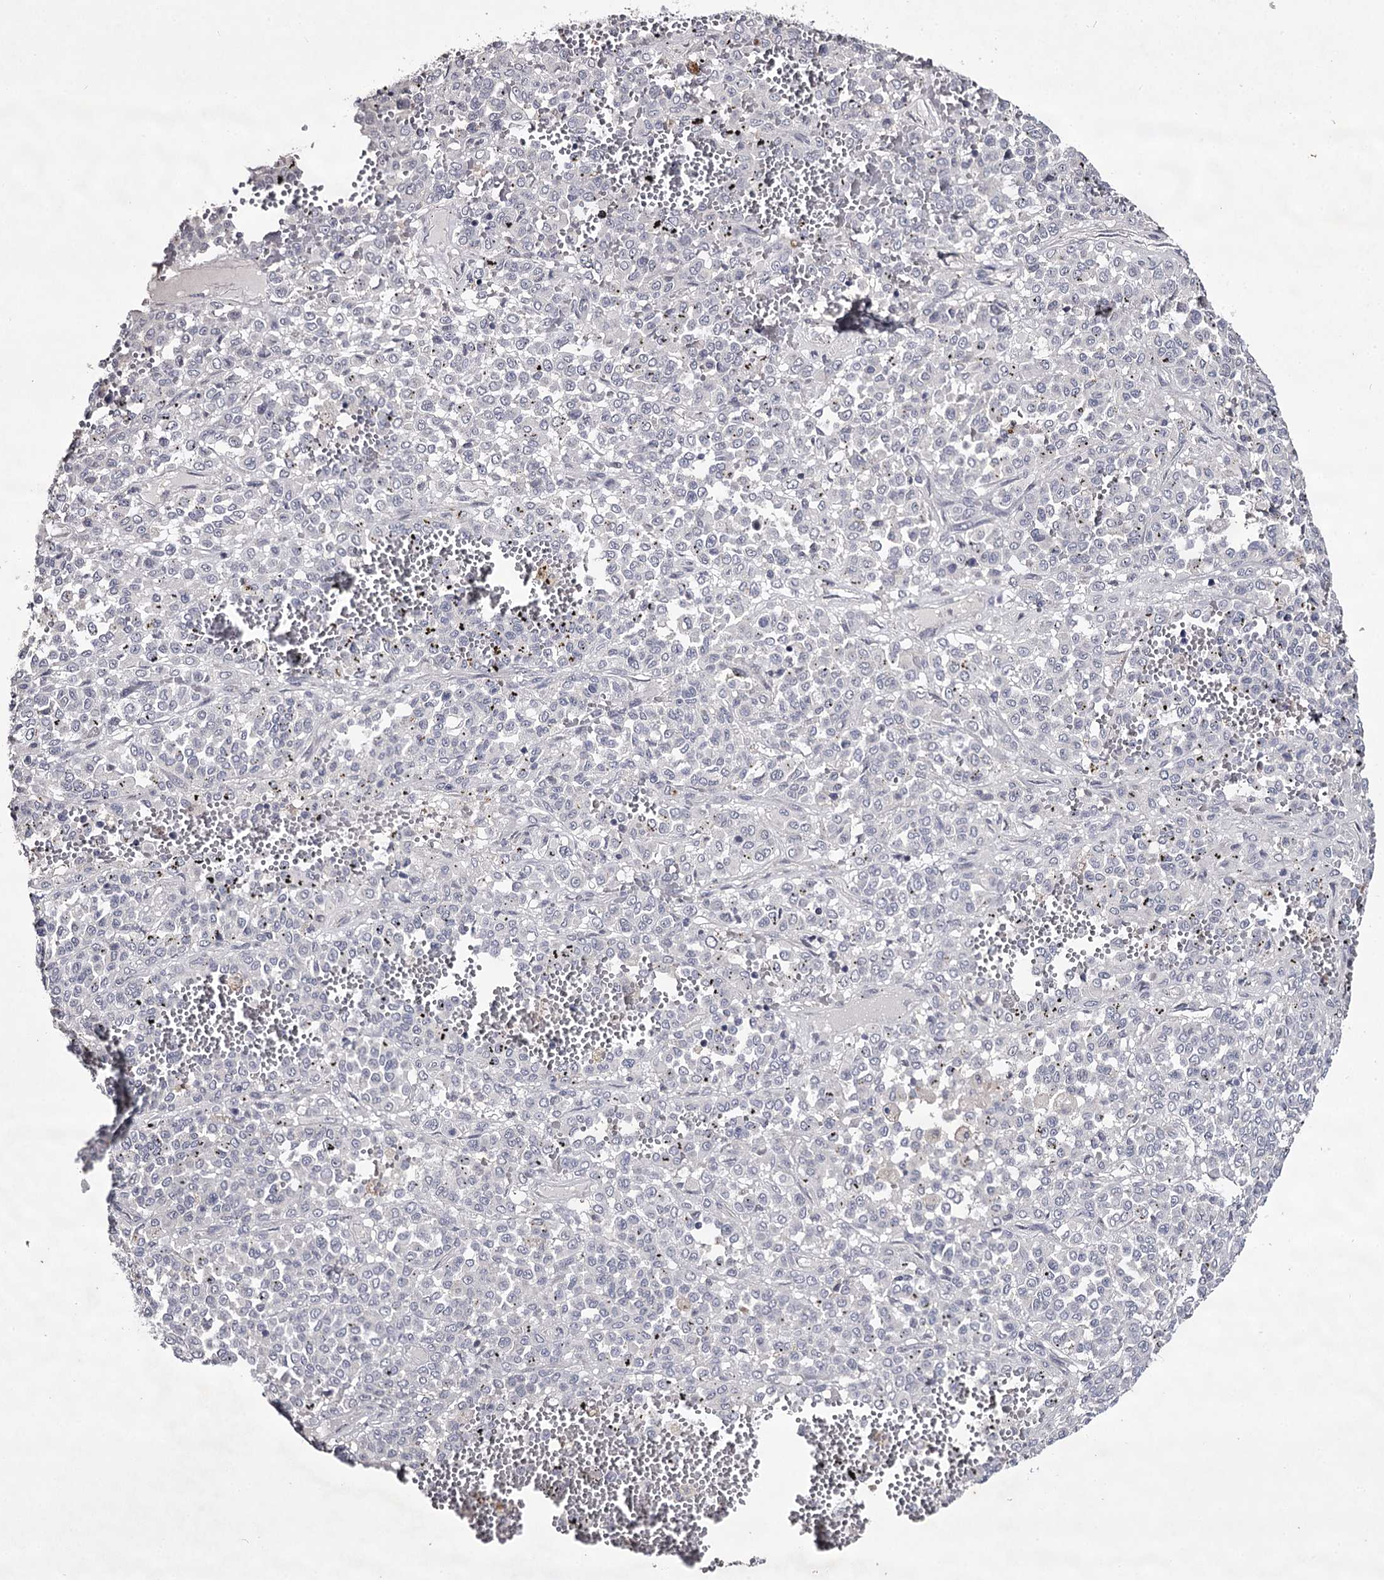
{"staining": {"intensity": "negative", "quantity": "none", "location": "none"}, "tissue": "melanoma", "cell_type": "Tumor cells", "image_type": "cancer", "snomed": [{"axis": "morphology", "description": "Malignant melanoma, Metastatic site"}, {"axis": "topography", "description": "Pancreas"}], "caption": "DAB immunohistochemical staining of malignant melanoma (metastatic site) shows no significant positivity in tumor cells.", "gene": "PRM2", "patient": {"sex": "female", "age": 30}}